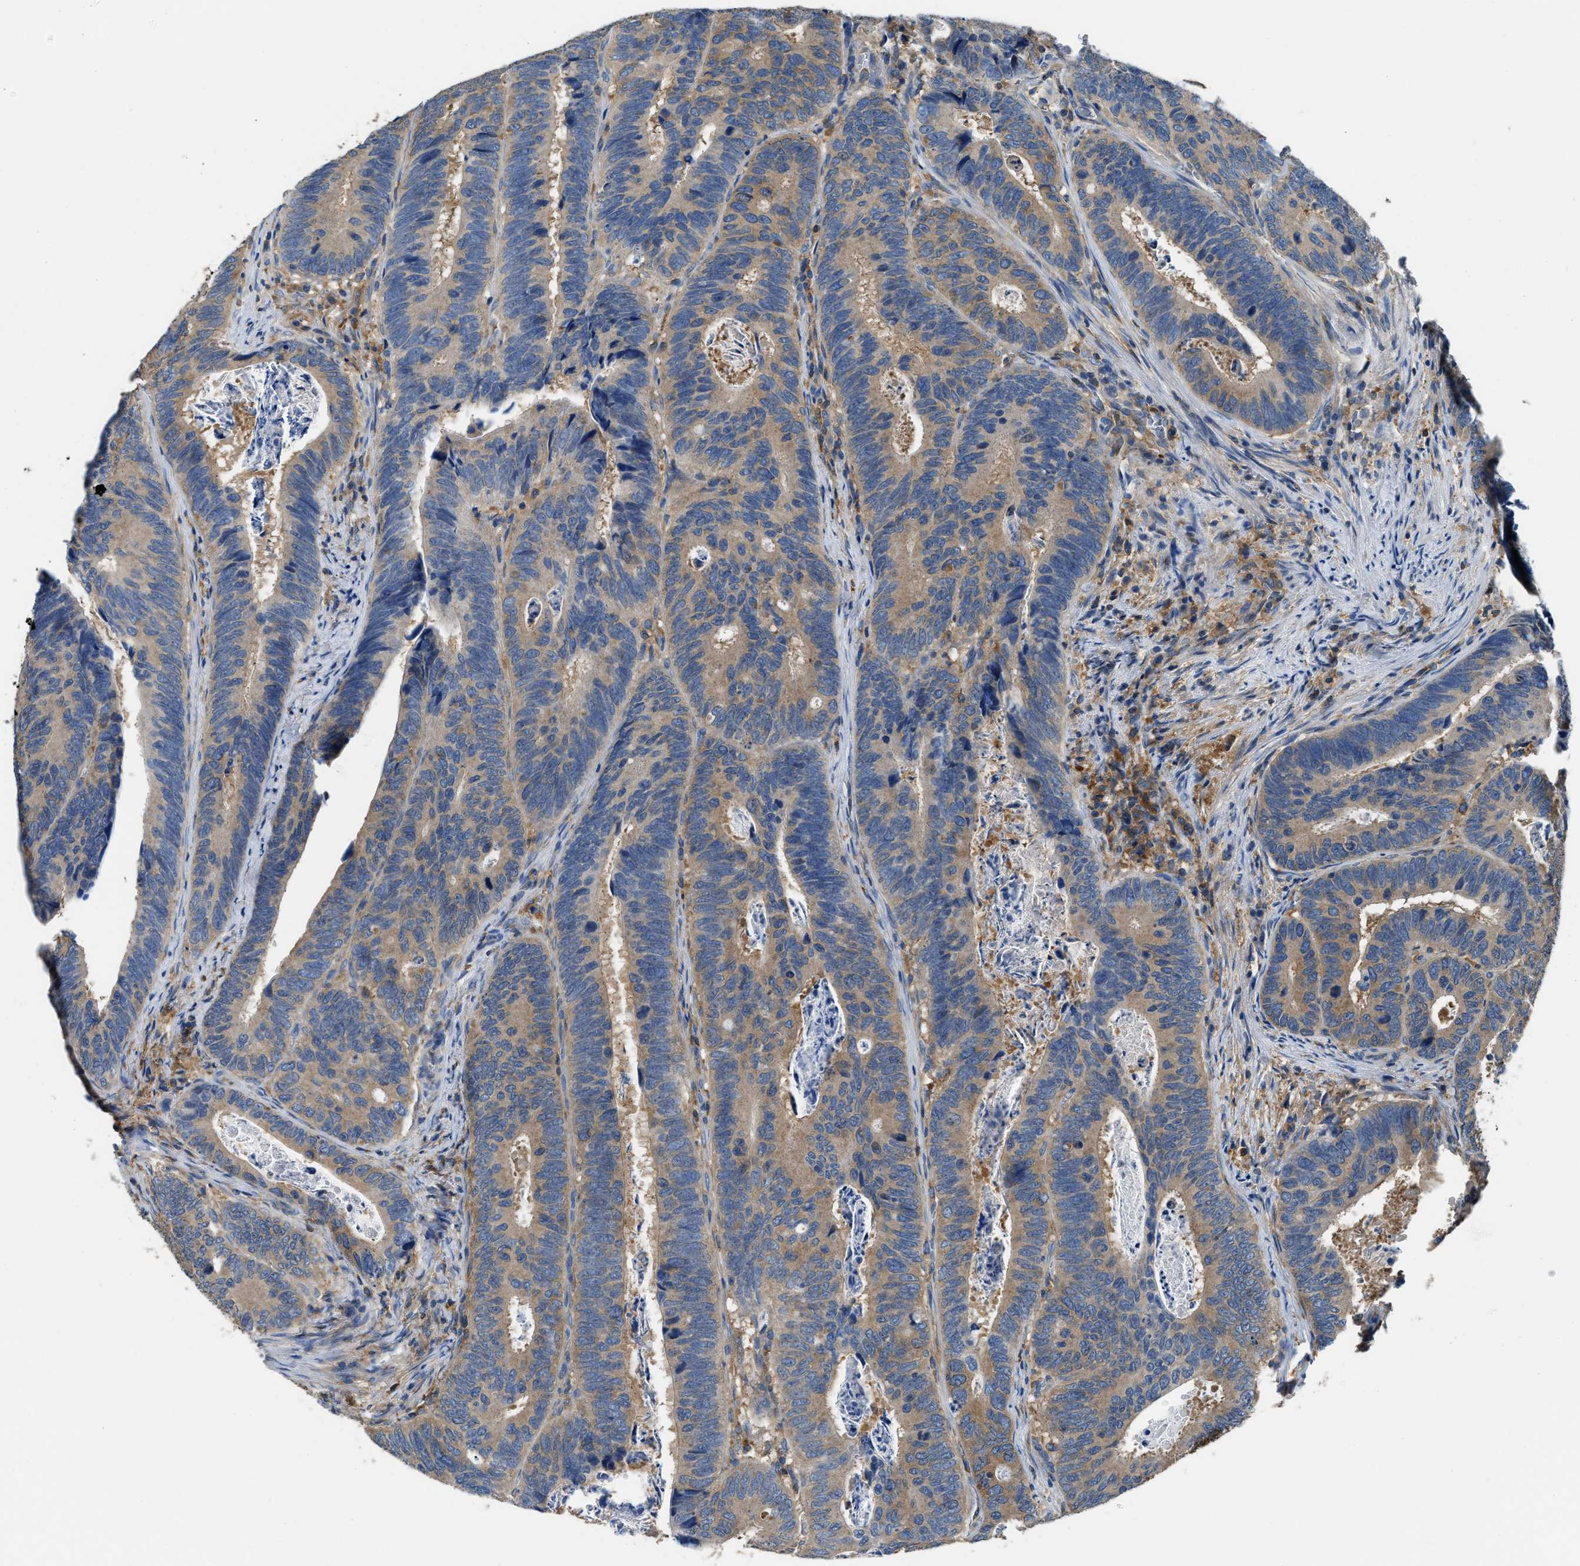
{"staining": {"intensity": "weak", "quantity": ">75%", "location": "cytoplasmic/membranous"}, "tissue": "colorectal cancer", "cell_type": "Tumor cells", "image_type": "cancer", "snomed": [{"axis": "morphology", "description": "Inflammation, NOS"}, {"axis": "morphology", "description": "Adenocarcinoma, NOS"}, {"axis": "topography", "description": "Colon"}], "caption": "Immunohistochemistry (DAB) staining of colorectal adenocarcinoma shows weak cytoplasmic/membranous protein expression in about >75% of tumor cells. Using DAB (brown) and hematoxylin (blue) stains, captured at high magnification using brightfield microscopy.", "gene": "PKM", "patient": {"sex": "male", "age": 72}}